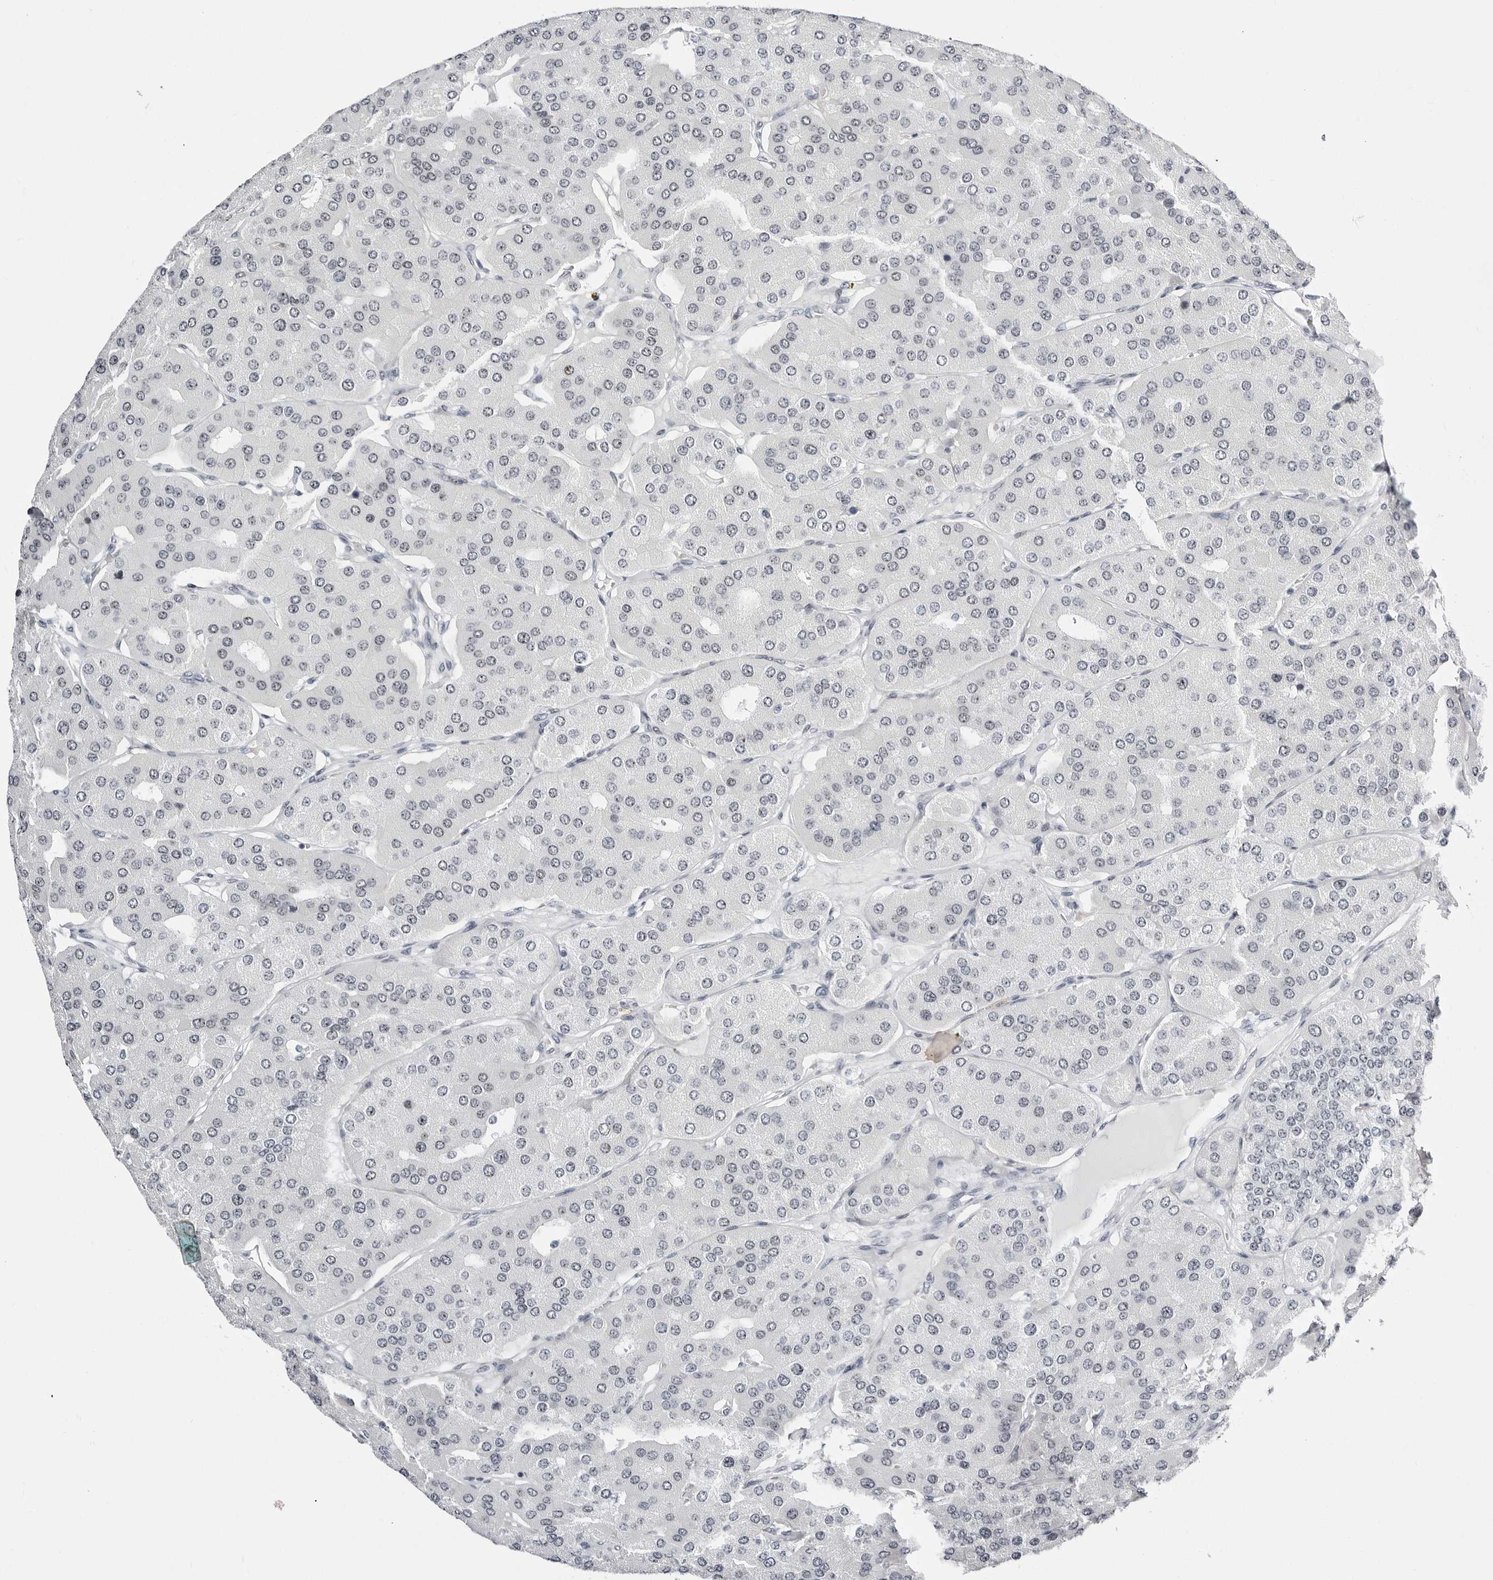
{"staining": {"intensity": "weak", "quantity": "<25%", "location": "nuclear"}, "tissue": "parathyroid gland", "cell_type": "Glandular cells", "image_type": "normal", "snomed": [{"axis": "morphology", "description": "Normal tissue, NOS"}, {"axis": "morphology", "description": "Adenoma, NOS"}, {"axis": "topography", "description": "Parathyroid gland"}], "caption": "Protein analysis of unremarkable parathyroid gland exhibits no significant staining in glandular cells.", "gene": "VEZF1", "patient": {"sex": "female", "age": 86}}